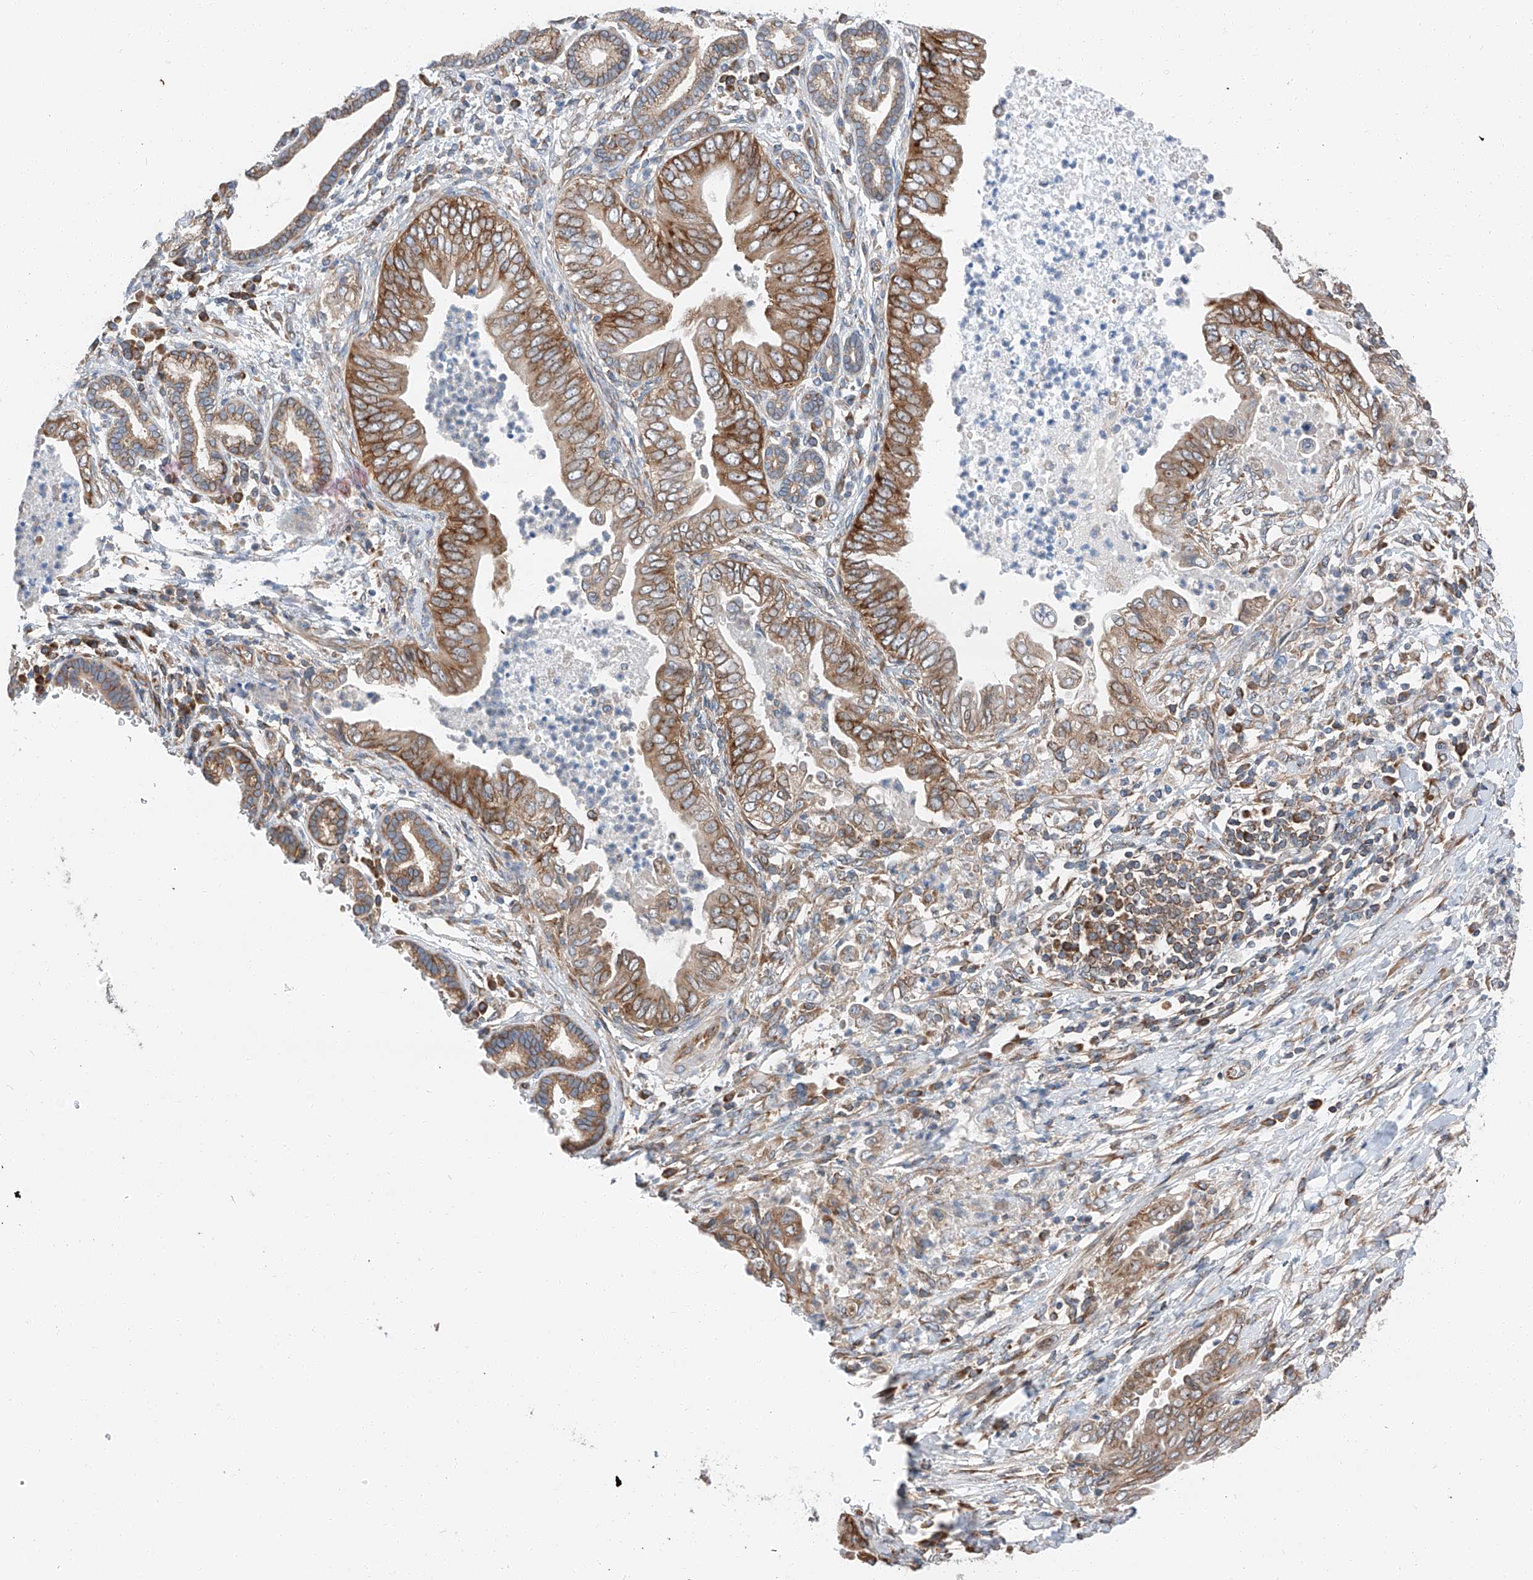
{"staining": {"intensity": "strong", "quantity": ">75%", "location": "cytoplasmic/membranous"}, "tissue": "pancreatic cancer", "cell_type": "Tumor cells", "image_type": "cancer", "snomed": [{"axis": "morphology", "description": "Adenocarcinoma, NOS"}, {"axis": "topography", "description": "Pancreas"}], "caption": "Strong cytoplasmic/membranous protein staining is appreciated in about >75% of tumor cells in pancreatic cancer.", "gene": "ZC3H15", "patient": {"sex": "male", "age": 75}}